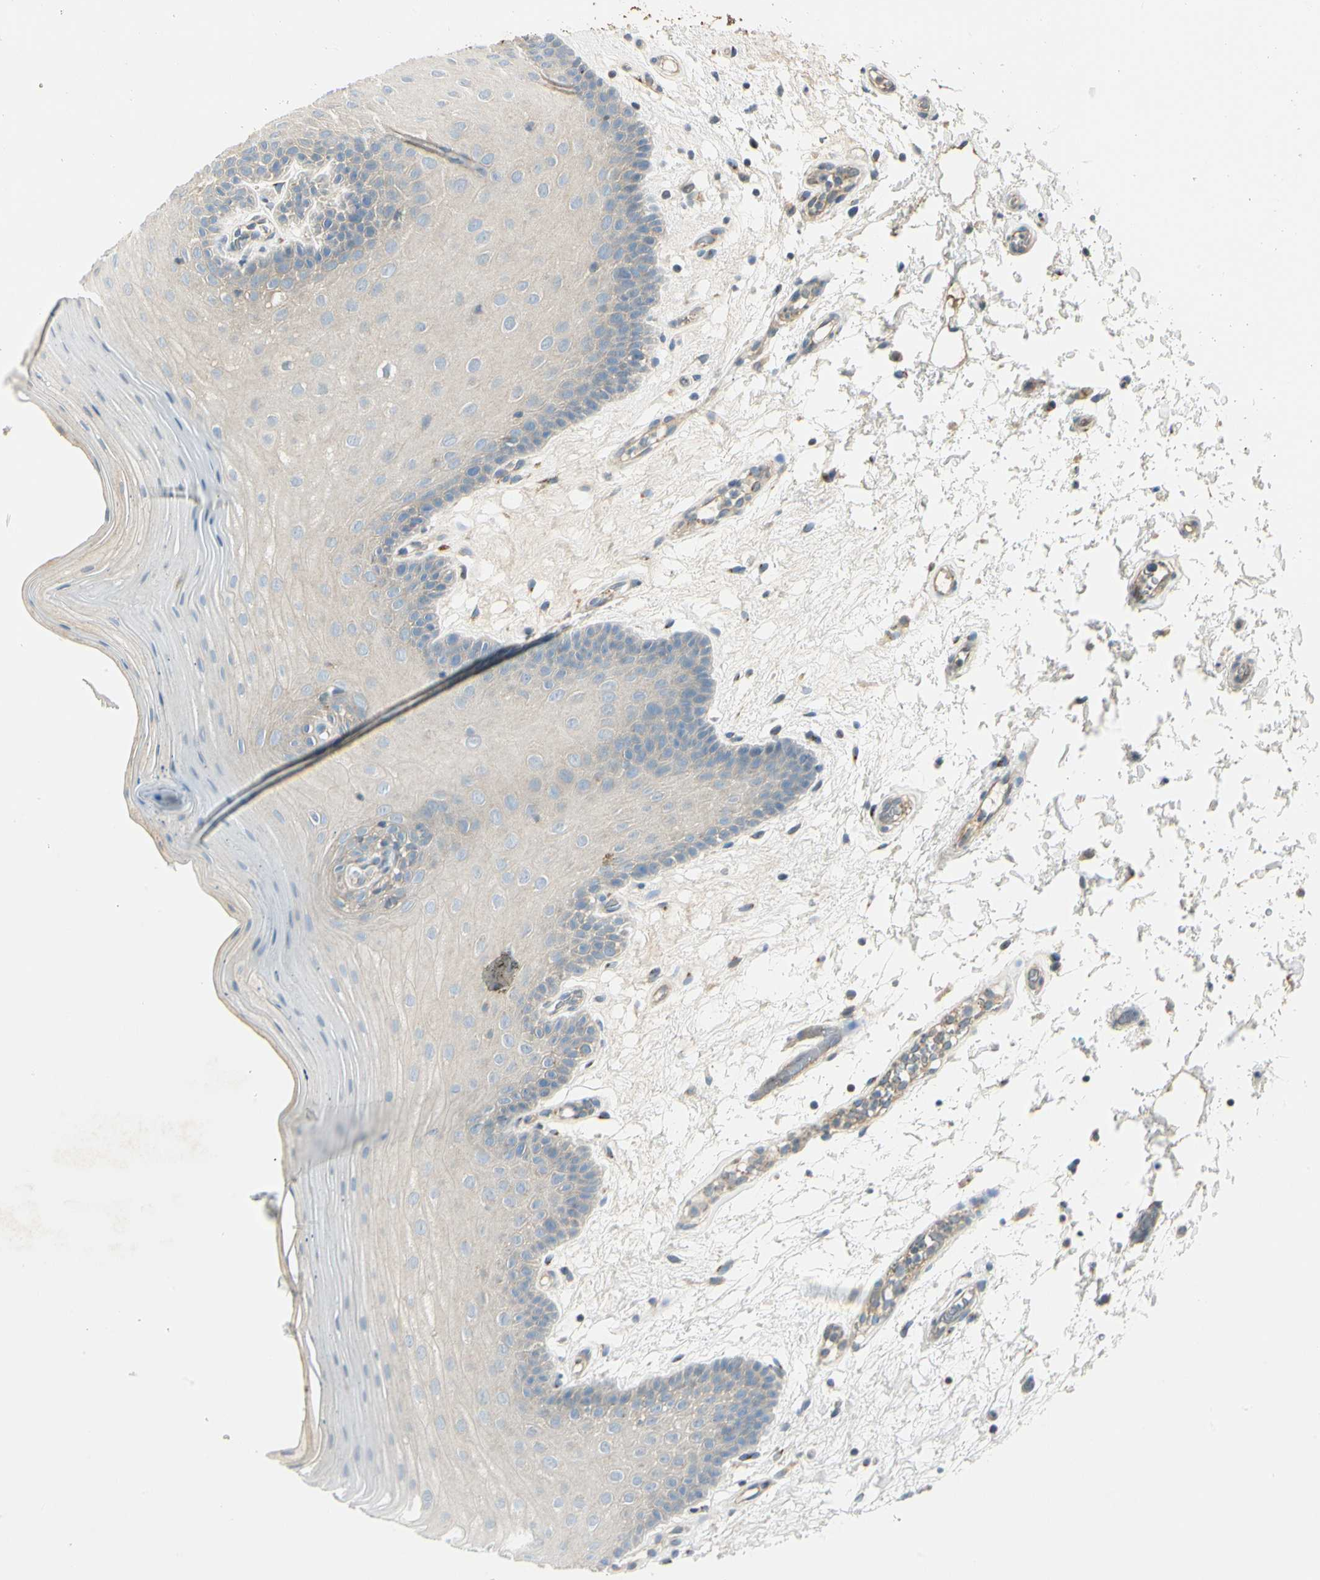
{"staining": {"intensity": "weak", "quantity": ">75%", "location": "cytoplasmic/membranous"}, "tissue": "oral mucosa", "cell_type": "Squamous epithelial cells", "image_type": "normal", "snomed": [{"axis": "morphology", "description": "Normal tissue, NOS"}, {"axis": "morphology", "description": "Squamous cell carcinoma, NOS"}, {"axis": "topography", "description": "Skeletal muscle"}, {"axis": "topography", "description": "Oral tissue"}, {"axis": "topography", "description": "Head-Neck"}], "caption": "Brown immunohistochemical staining in unremarkable oral mucosa shows weak cytoplasmic/membranous positivity in approximately >75% of squamous epithelial cells.", "gene": "ABCA3", "patient": {"sex": "male", "age": 71}}